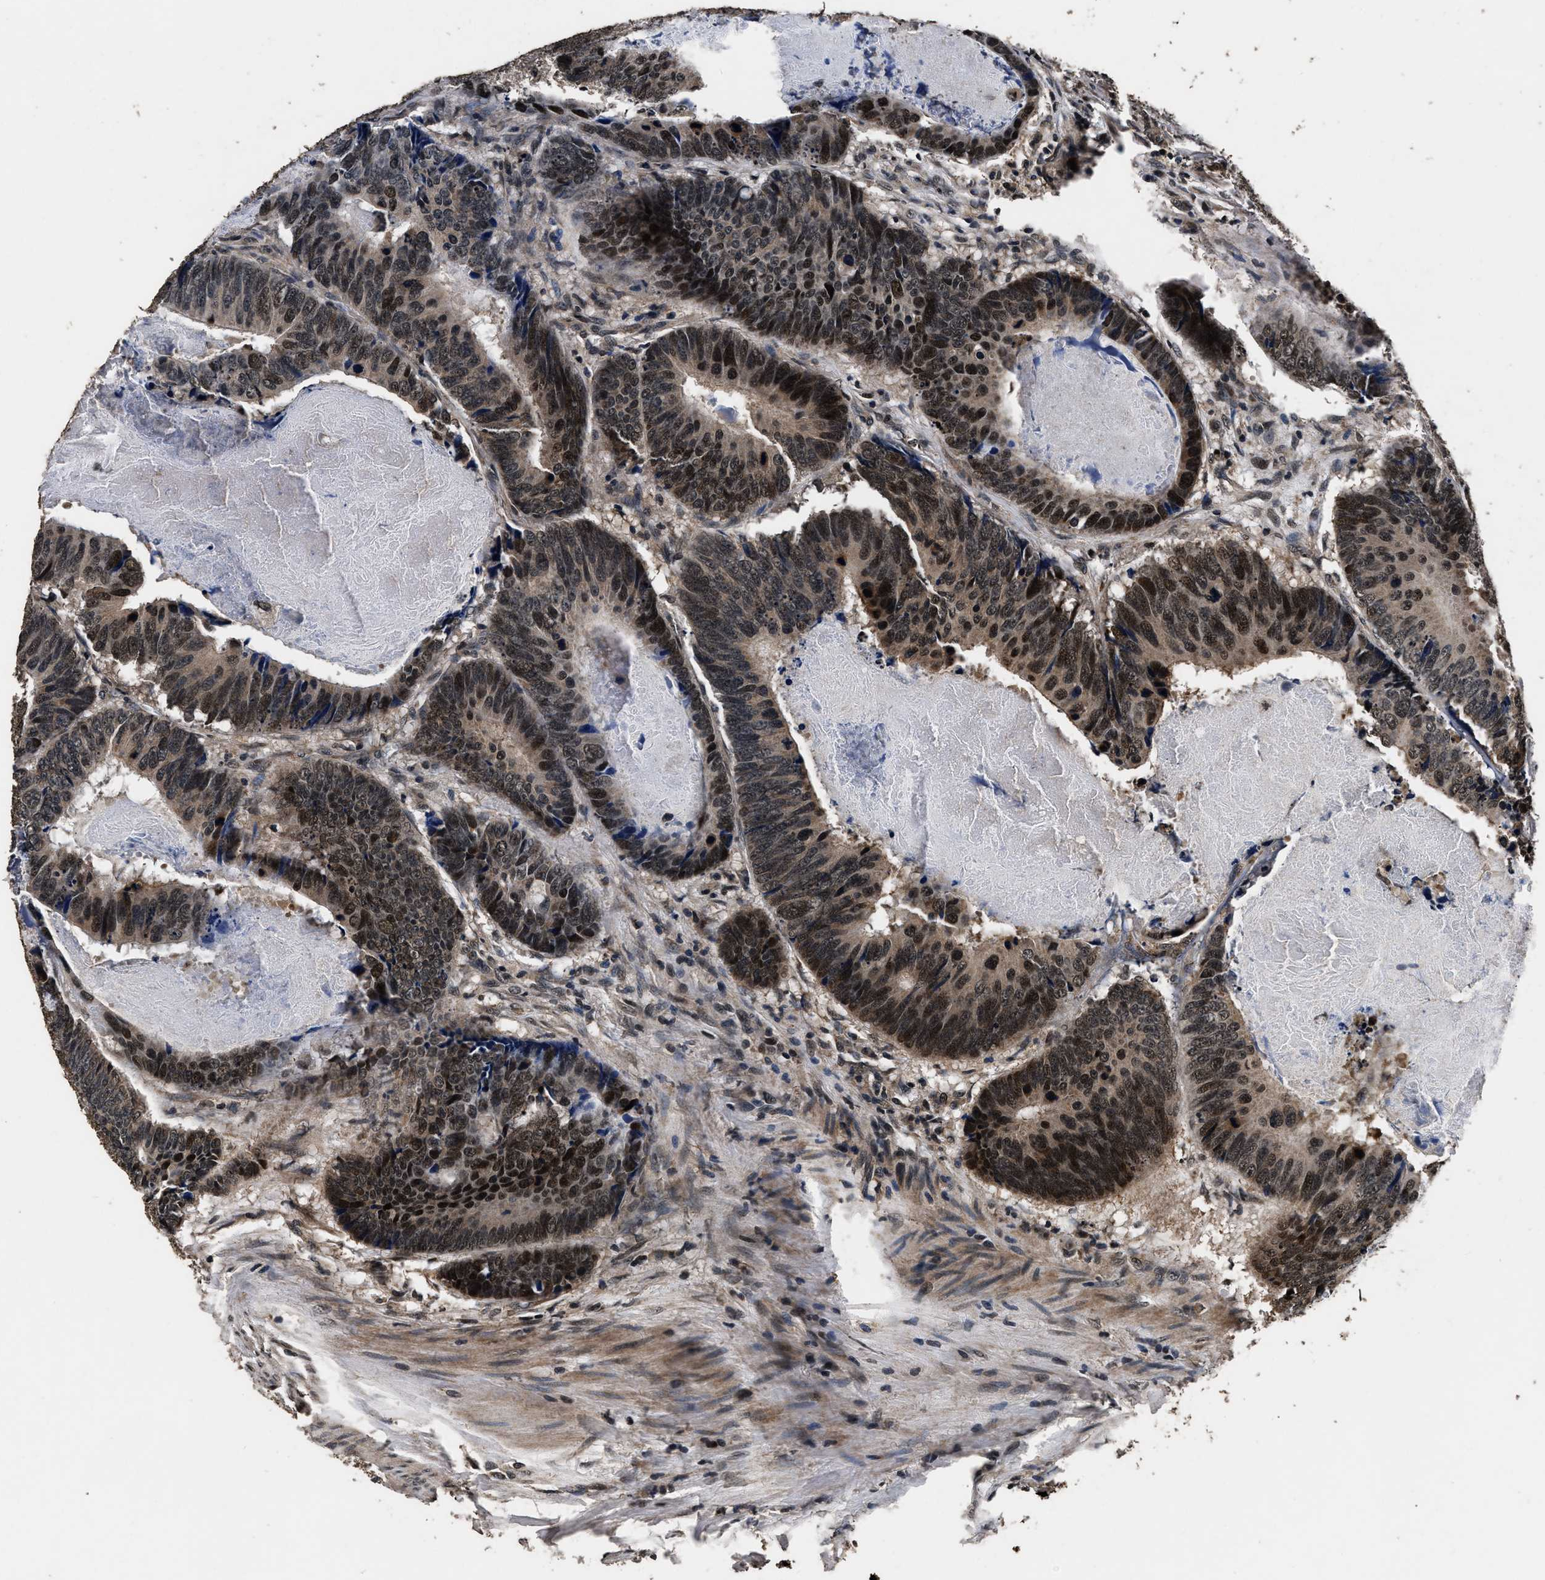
{"staining": {"intensity": "strong", "quantity": ">75%", "location": "nuclear"}, "tissue": "colorectal cancer", "cell_type": "Tumor cells", "image_type": "cancer", "snomed": [{"axis": "morphology", "description": "Adenocarcinoma, NOS"}, {"axis": "topography", "description": "Colon"}], "caption": "A high amount of strong nuclear expression is appreciated in approximately >75% of tumor cells in adenocarcinoma (colorectal) tissue.", "gene": "CSTF1", "patient": {"sex": "male", "age": 56}}